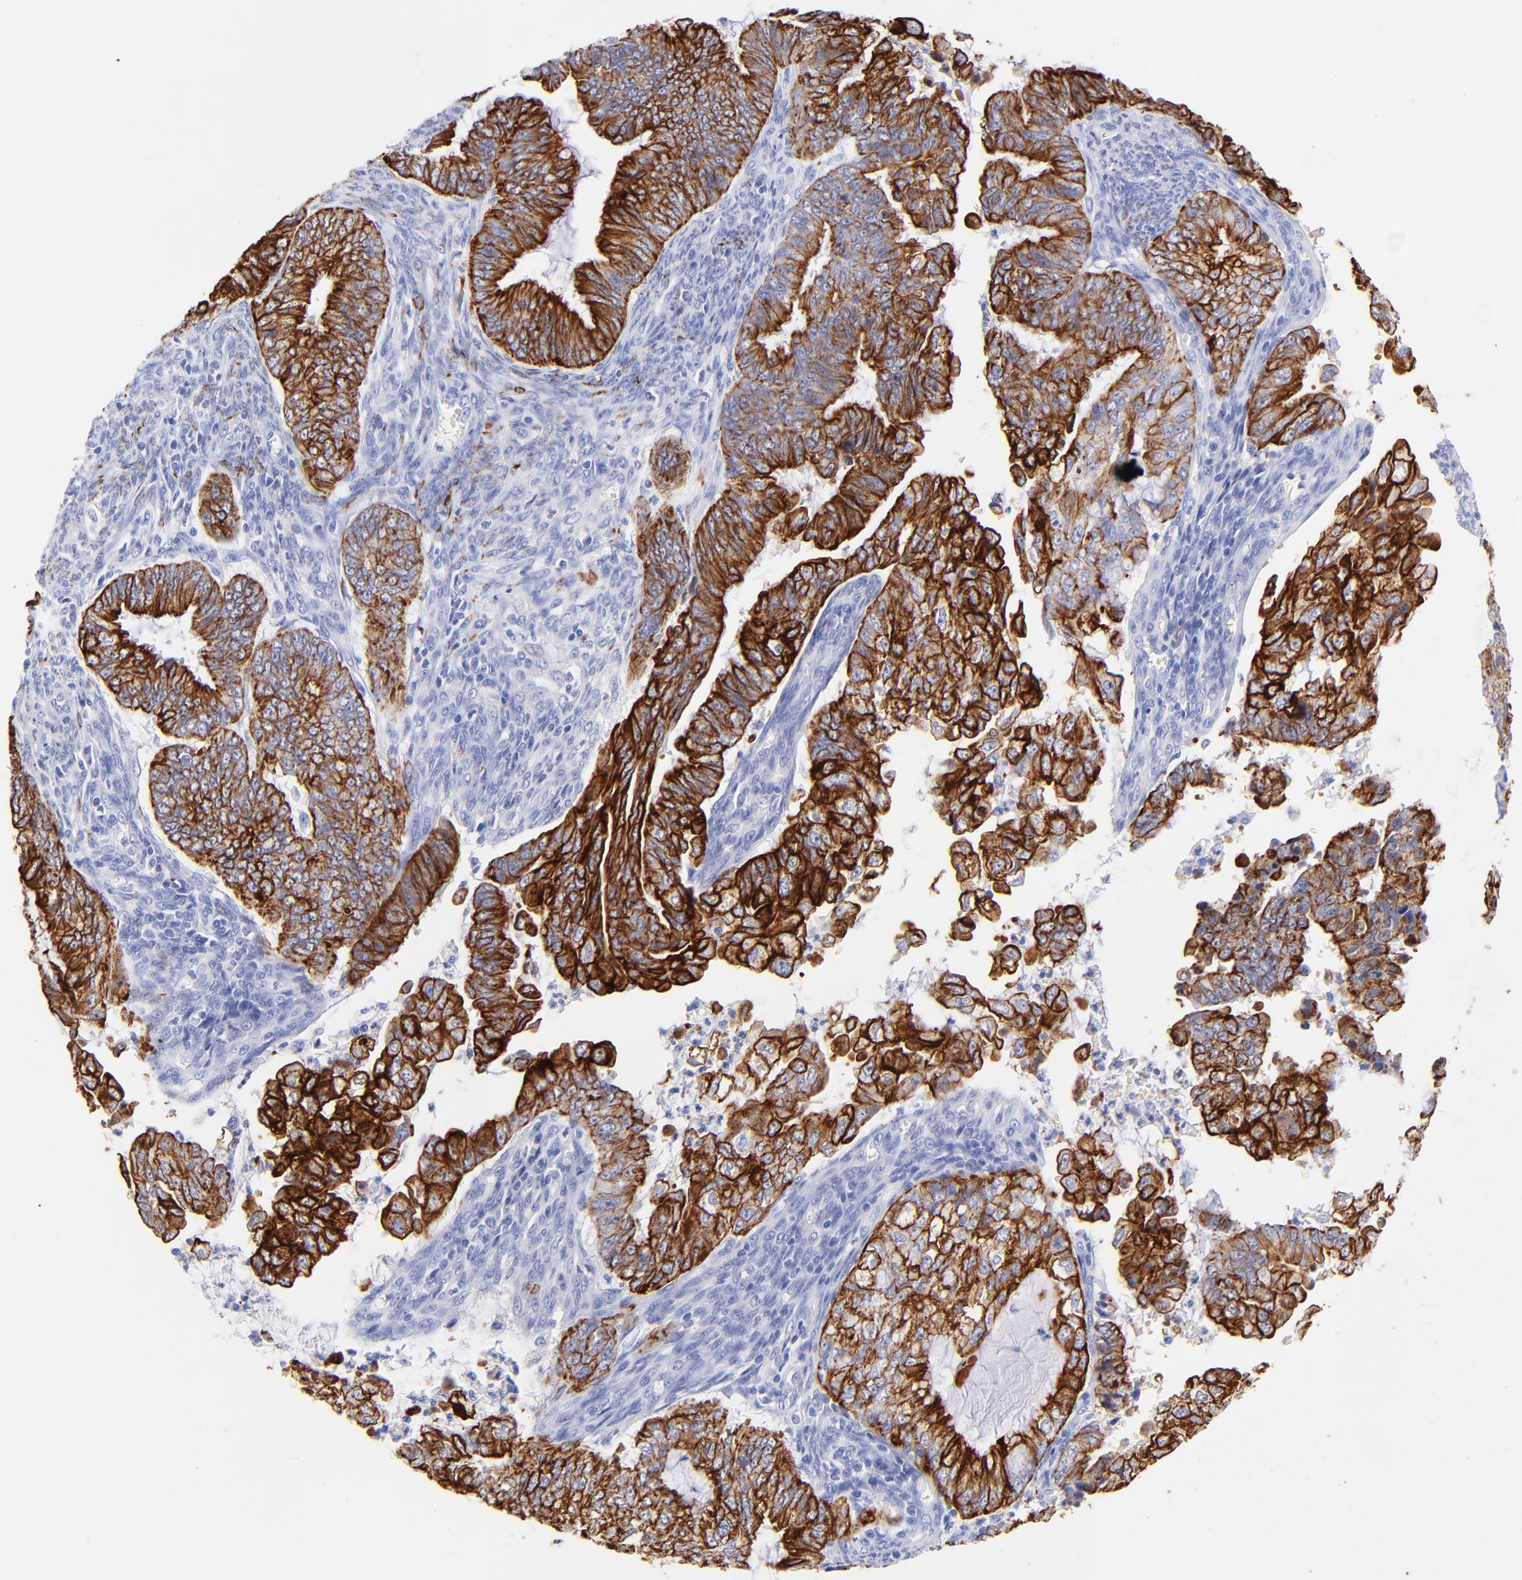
{"staining": {"intensity": "strong", "quantity": ">75%", "location": "cytoplasmic/membranous"}, "tissue": "endometrial cancer", "cell_type": "Tumor cells", "image_type": "cancer", "snomed": [{"axis": "morphology", "description": "Adenocarcinoma, NOS"}, {"axis": "topography", "description": "Endometrium"}], "caption": "IHC staining of adenocarcinoma (endometrial), which reveals high levels of strong cytoplasmic/membranous staining in about >75% of tumor cells indicating strong cytoplasmic/membranous protein staining. The staining was performed using DAB (3,3'-diaminobenzidine) (brown) for protein detection and nuclei were counterstained in hematoxylin (blue).", "gene": "KRT19", "patient": {"sex": "female", "age": 75}}